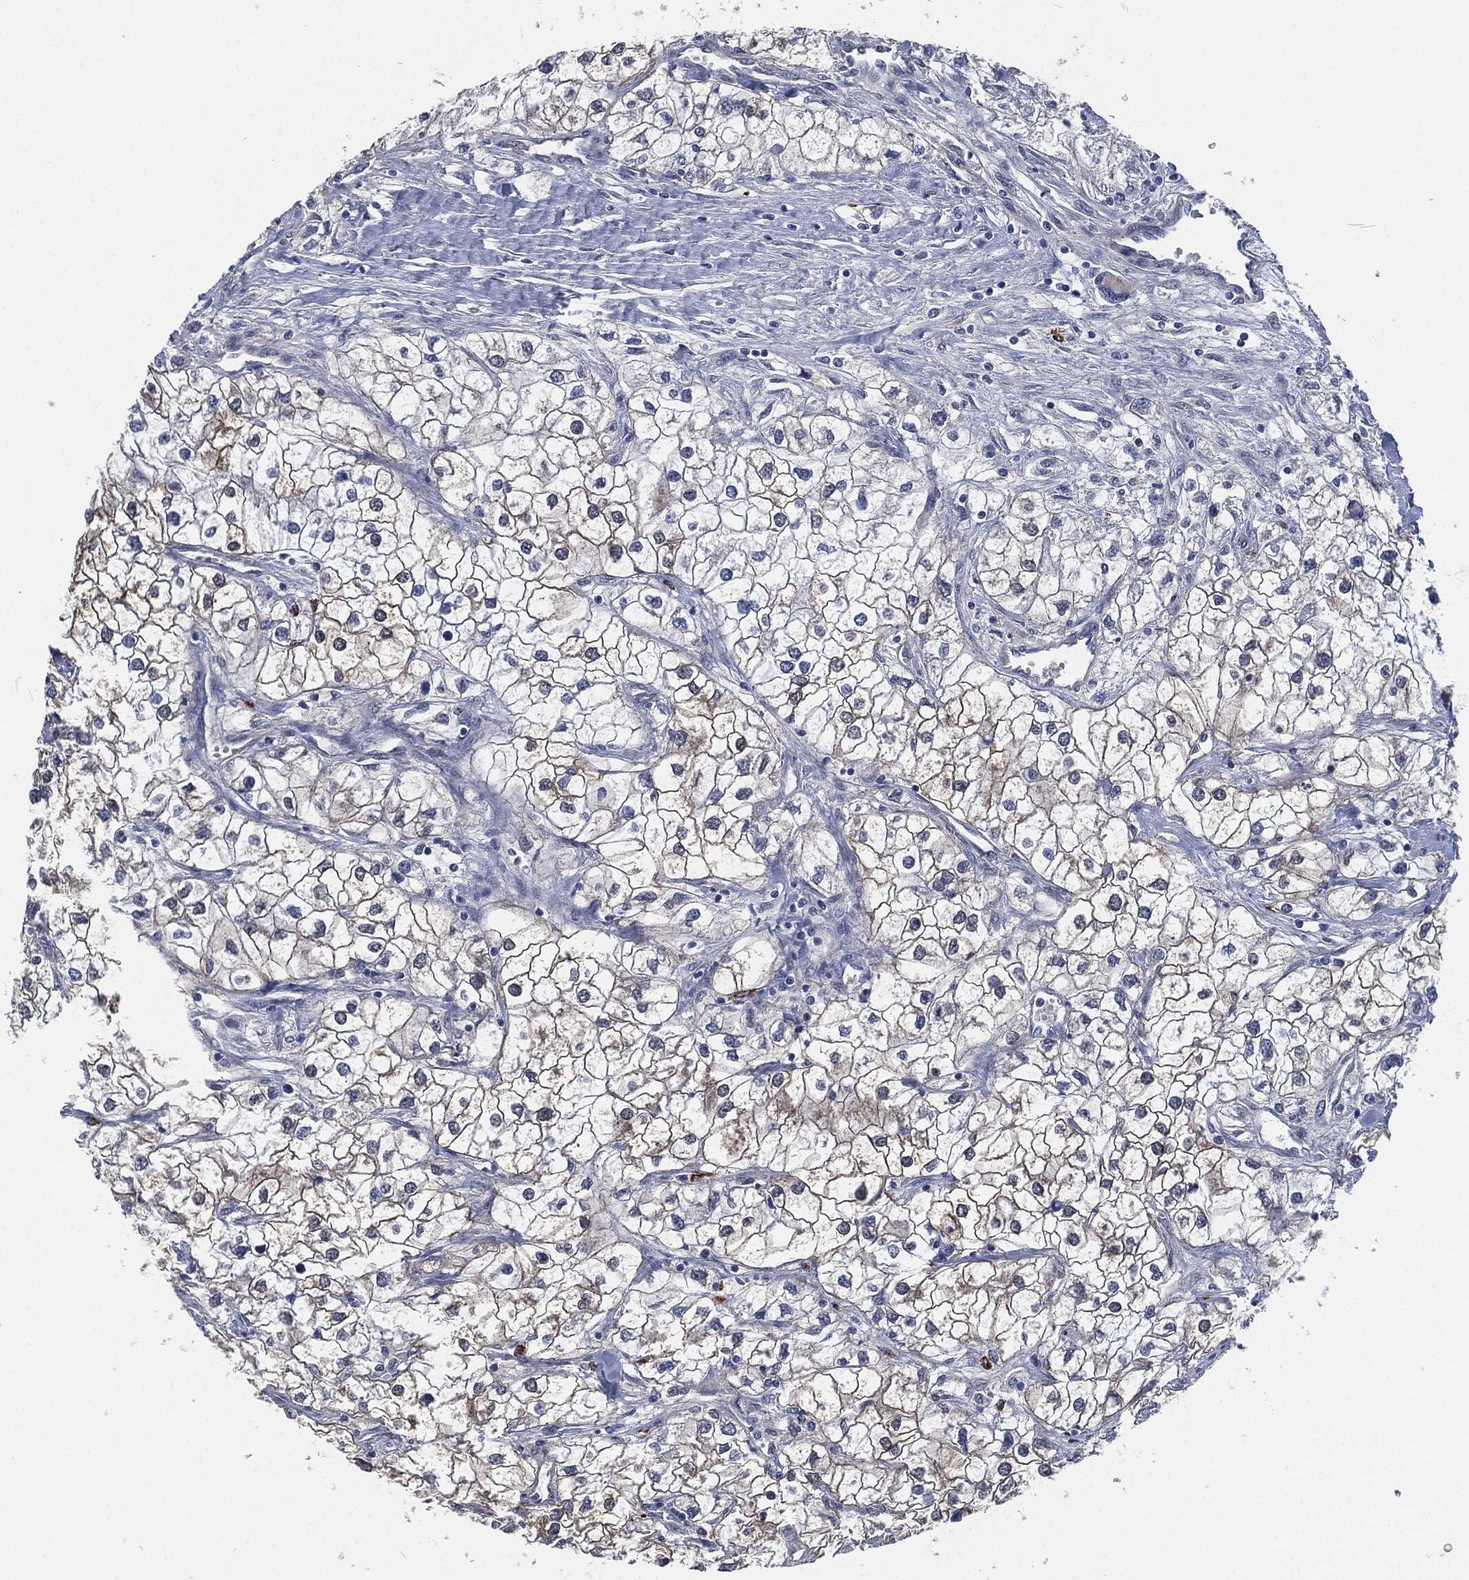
{"staining": {"intensity": "negative", "quantity": "none", "location": "none"}, "tissue": "renal cancer", "cell_type": "Tumor cells", "image_type": "cancer", "snomed": [{"axis": "morphology", "description": "Adenocarcinoma, NOS"}, {"axis": "topography", "description": "Kidney"}], "caption": "Immunohistochemistry histopathology image of human adenocarcinoma (renal) stained for a protein (brown), which exhibits no positivity in tumor cells.", "gene": "MPO", "patient": {"sex": "male", "age": 59}}